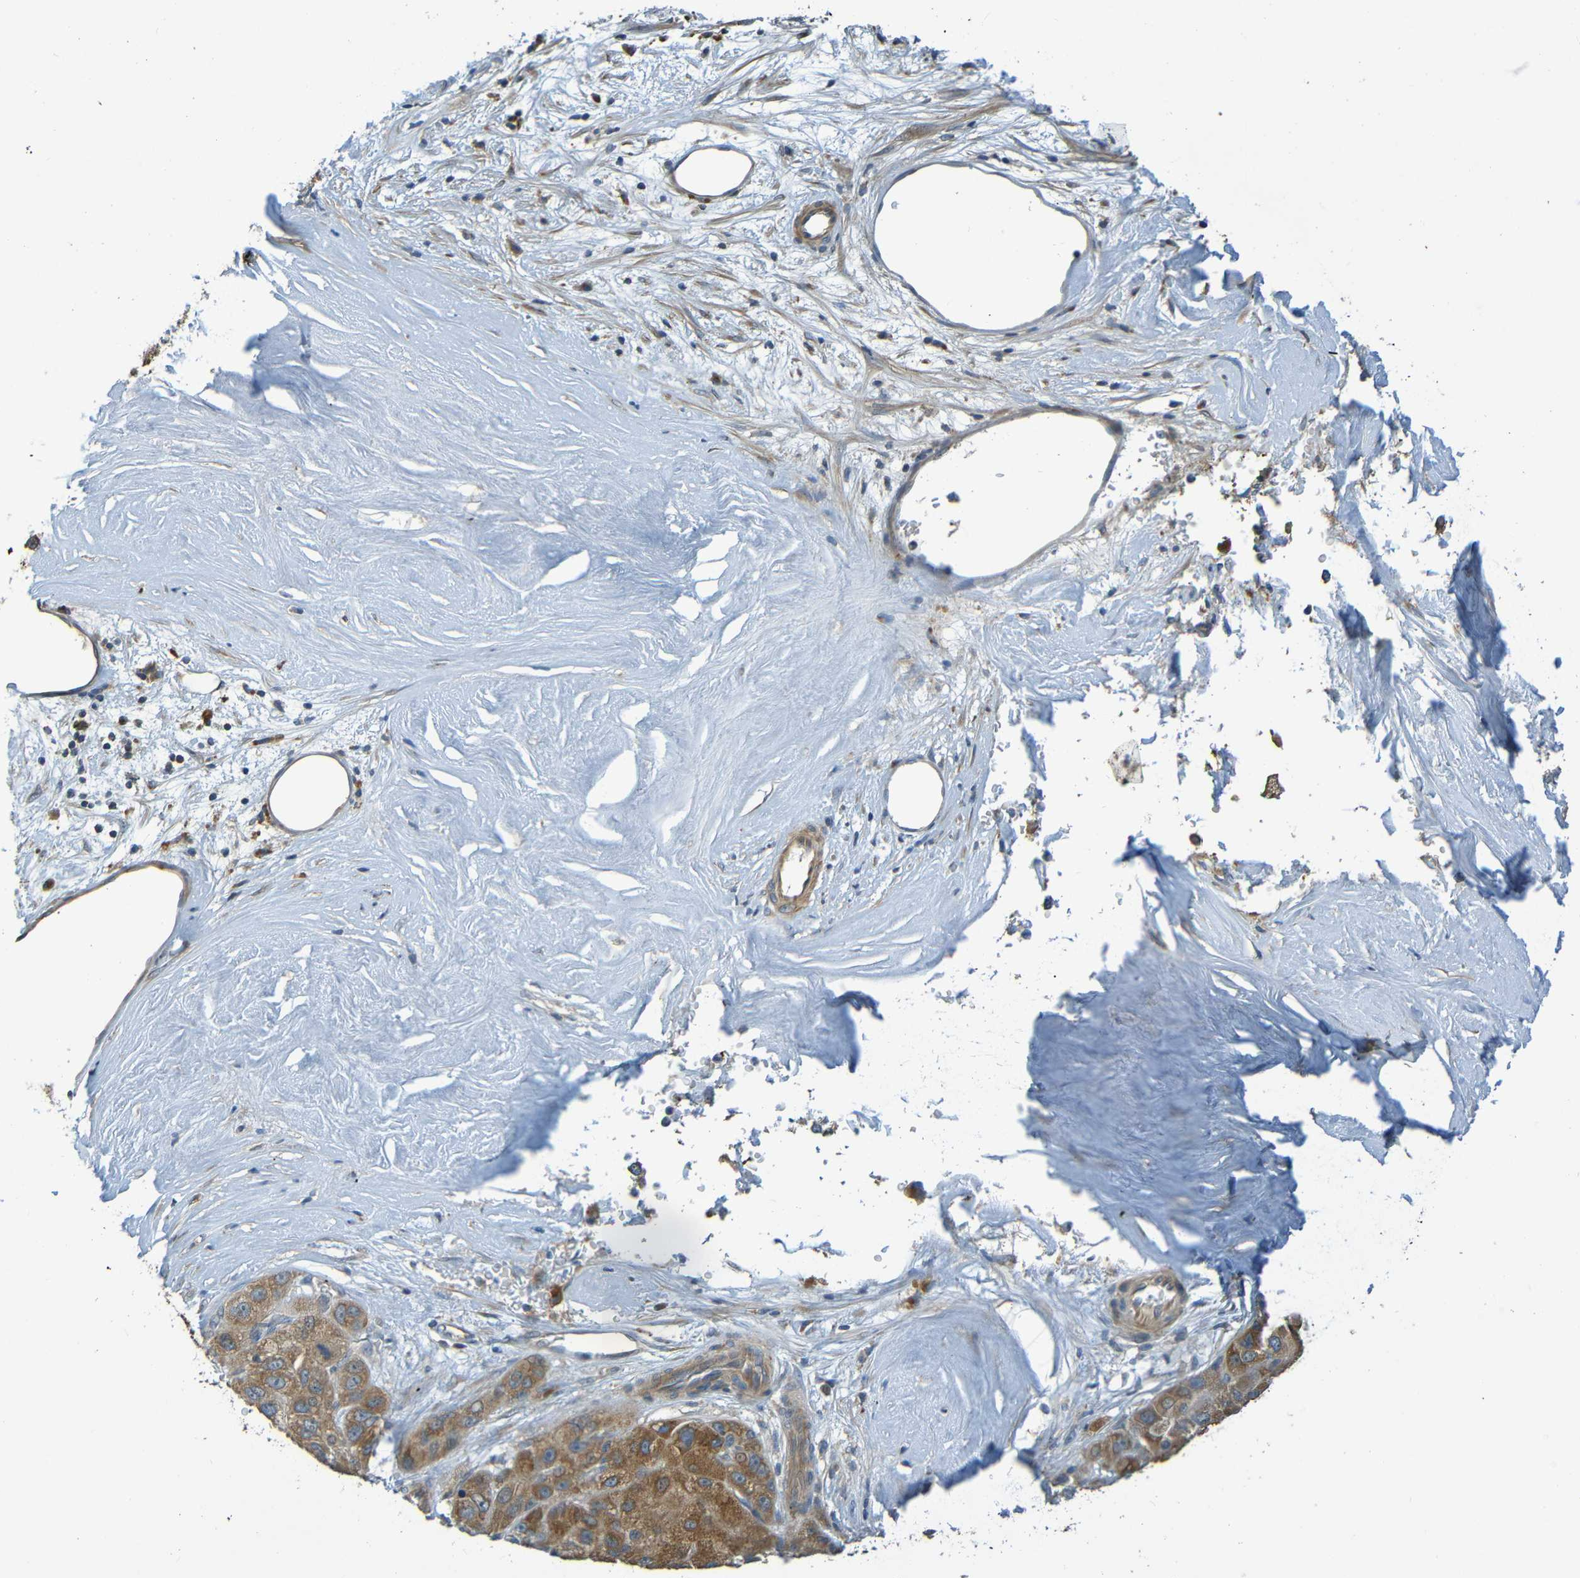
{"staining": {"intensity": "moderate", "quantity": ">75%", "location": "cytoplasmic/membranous"}, "tissue": "liver cancer", "cell_type": "Tumor cells", "image_type": "cancer", "snomed": [{"axis": "morphology", "description": "Carcinoma, Hepatocellular, NOS"}, {"axis": "topography", "description": "Liver"}], "caption": "Immunohistochemical staining of human liver cancer (hepatocellular carcinoma) demonstrates medium levels of moderate cytoplasmic/membranous staining in approximately >75% of tumor cells.", "gene": "CYP4F2", "patient": {"sex": "male", "age": 80}}